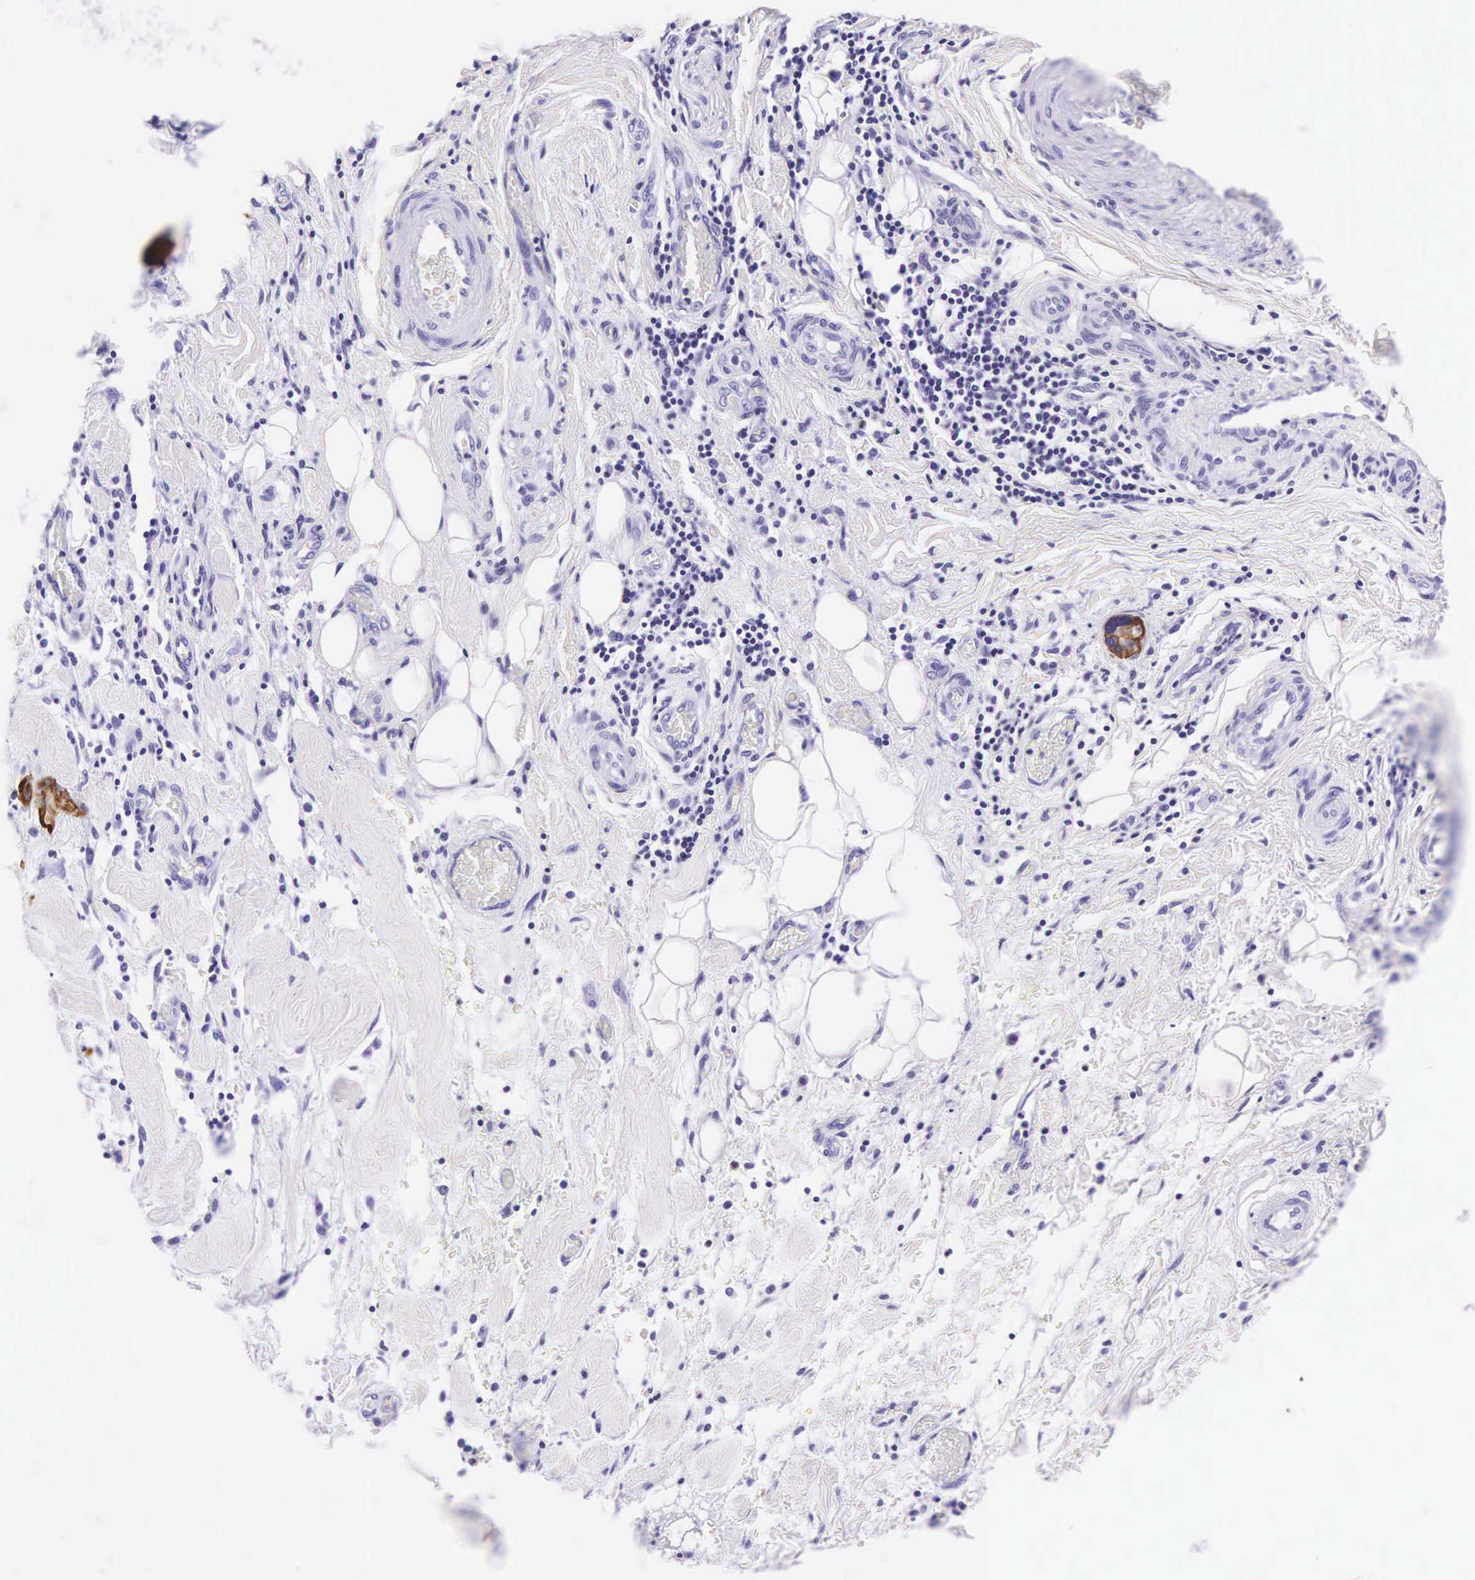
{"staining": {"intensity": "strong", "quantity": ">75%", "location": "cytoplasmic/membranous"}, "tissue": "stomach cancer", "cell_type": "Tumor cells", "image_type": "cancer", "snomed": [{"axis": "morphology", "description": "Adenocarcinoma, NOS"}, {"axis": "topography", "description": "Stomach, upper"}], "caption": "Immunohistochemical staining of stomach adenocarcinoma demonstrates strong cytoplasmic/membranous protein expression in approximately >75% of tumor cells.", "gene": "KRT18", "patient": {"sex": "male", "age": 47}}